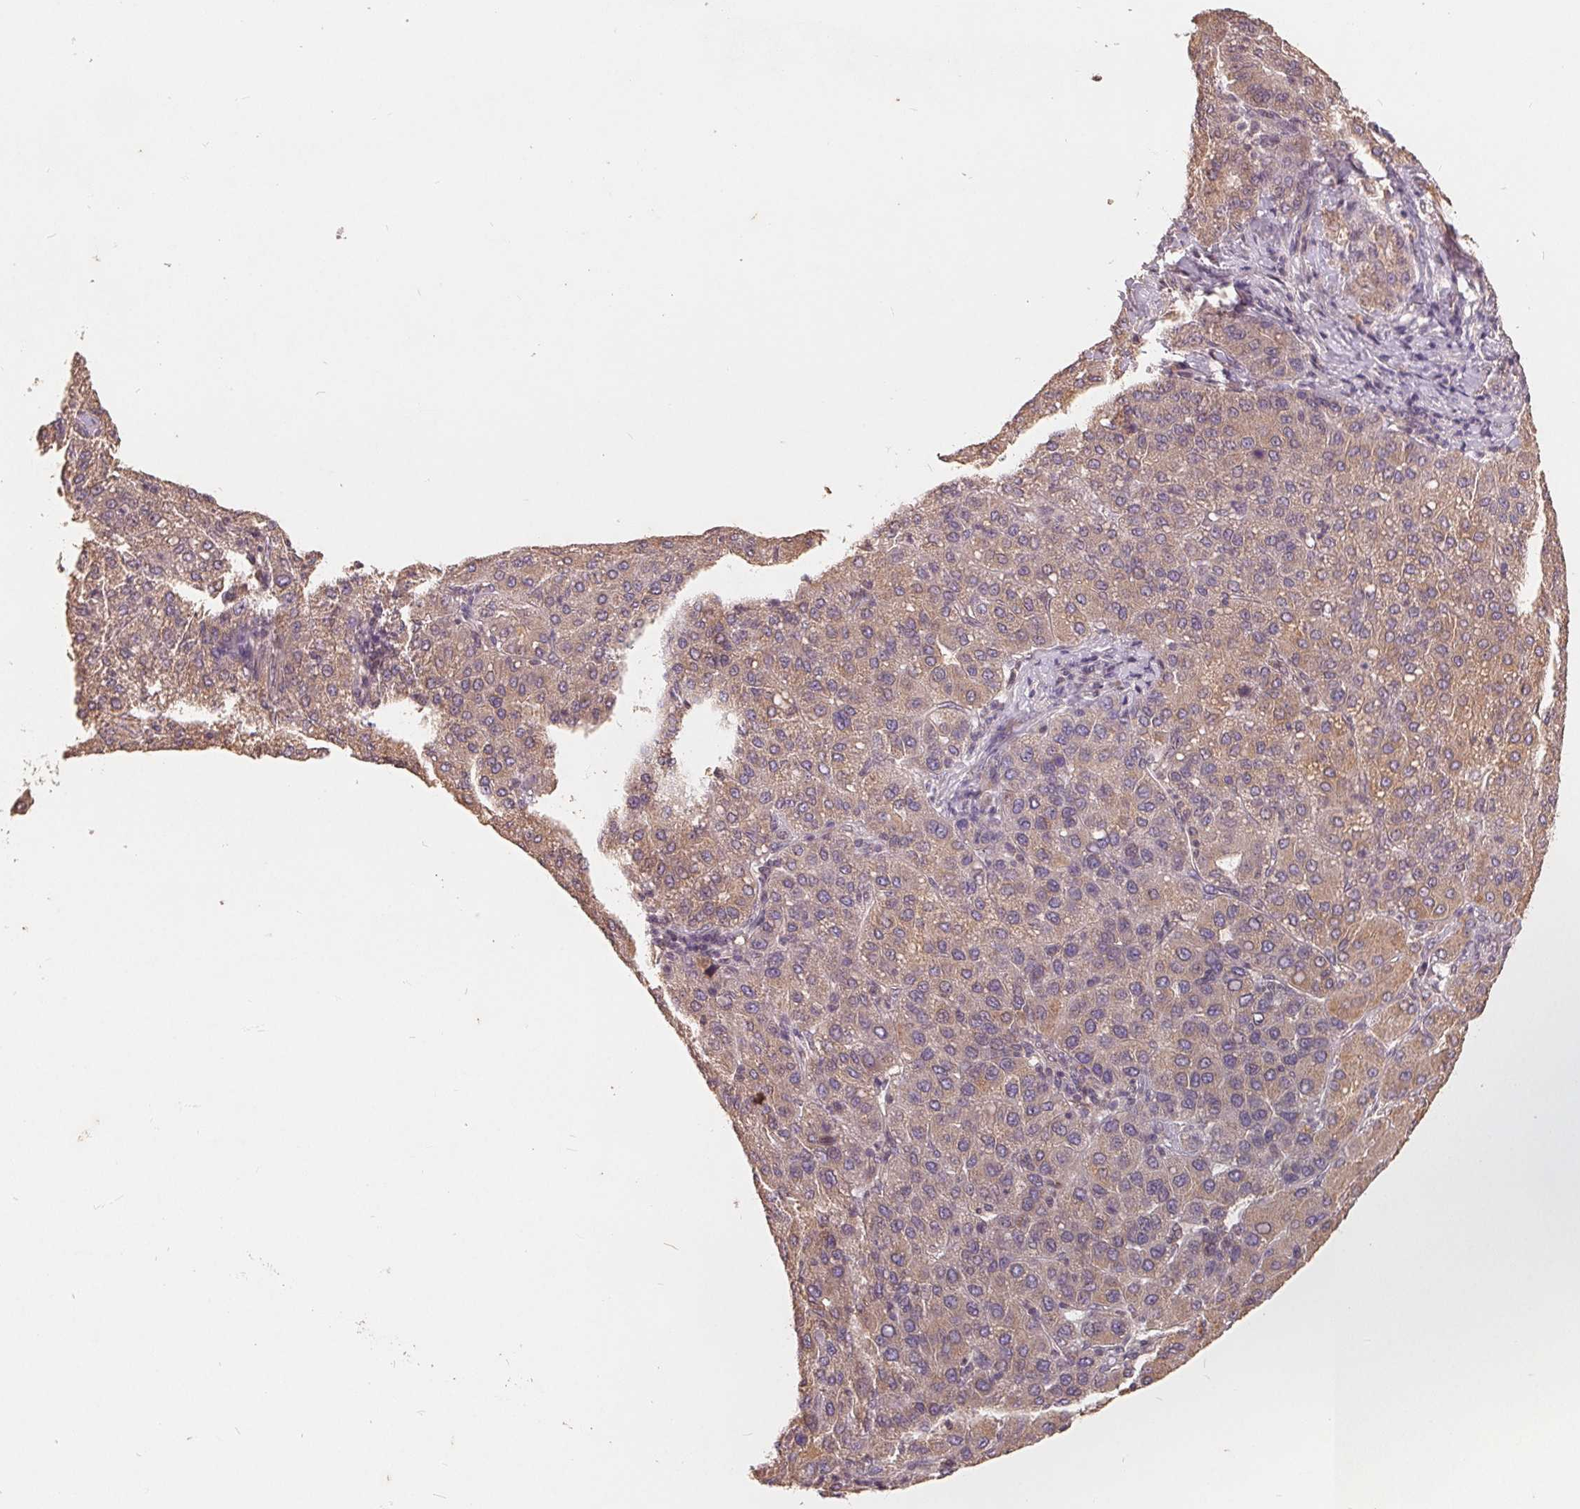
{"staining": {"intensity": "moderate", "quantity": "25%-75%", "location": "cytoplasmic/membranous"}, "tissue": "liver cancer", "cell_type": "Tumor cells", "image_type": "cancer", "snomed": [{"axis": "morphology", "description": "Carcinoma, Hepatocellular, NOS"}, {"axis": "topography", "description": "Liver"}], "caption": "Brown immunohistochemical staining in human hepatocellular carcinoma (liver) shows moderate cytoplasmic/membranous positivity in approximately 25%-75% of tumor cells.", "gene": "CDIPT", "patient": {"sex": "male", "age": 65}}